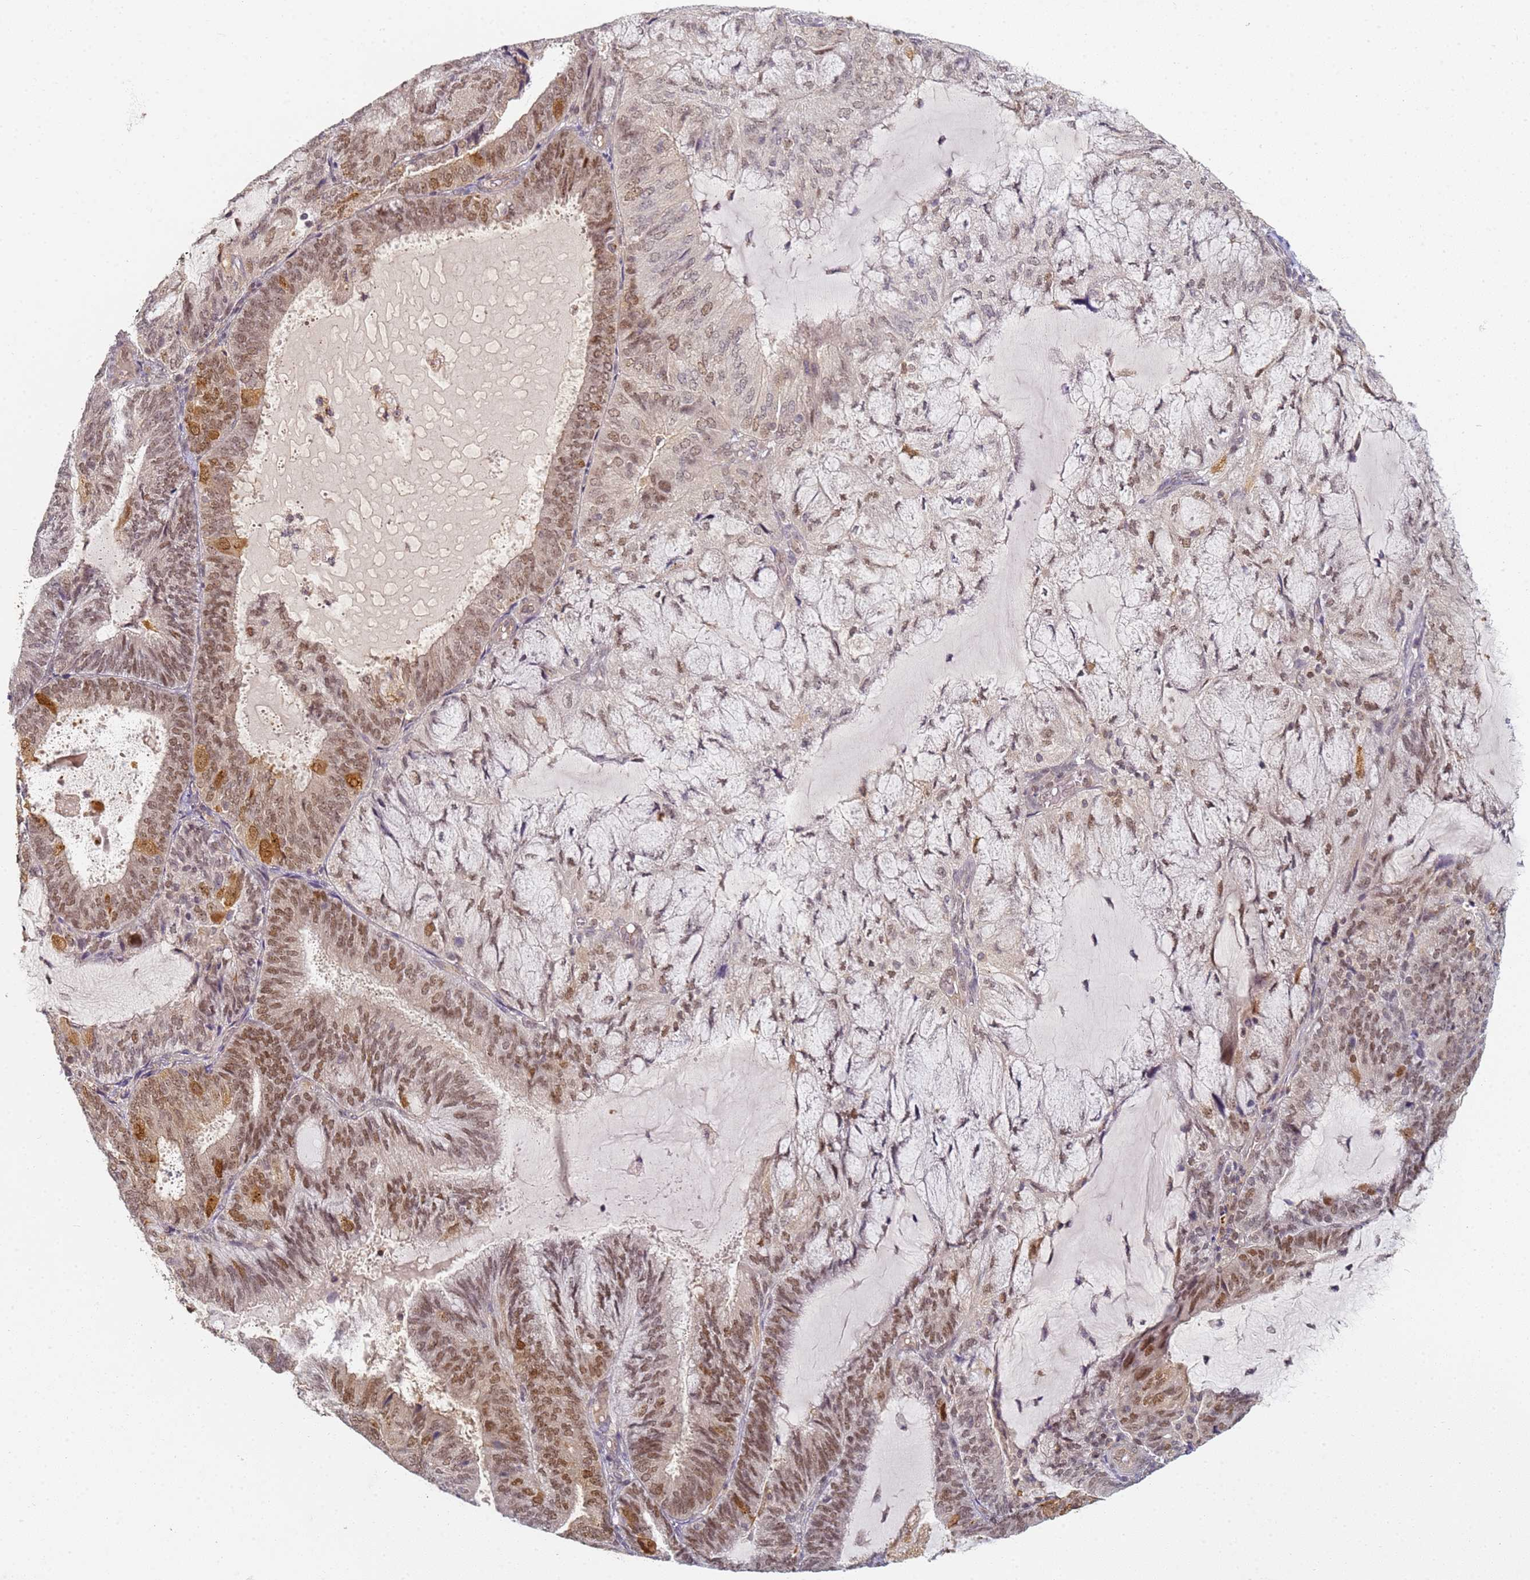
{"staining": {"intensity": "moderate", "quantity": "<25%", "location": "cytoplasmic/membranous,nuclear"}, "tissue": "endometrial cancer", "cell_type": "Tumor cells", "image_type": "cancer", "snomed": [{"axis": "morphology", "description": "Adenocarcinoma, NOS"}, {"axis": "topography", "description": "Endometrium"}], "caption": "DAB immunohistochemical staining of human endometrial cancer (adenocarcinoma) shows moderate cytoplasmic/membranous and nuclear protein positivity in approximately <25% of tumor cells.", "gene": "HMCES", "patient": {"sex": "female", "age": 81}}